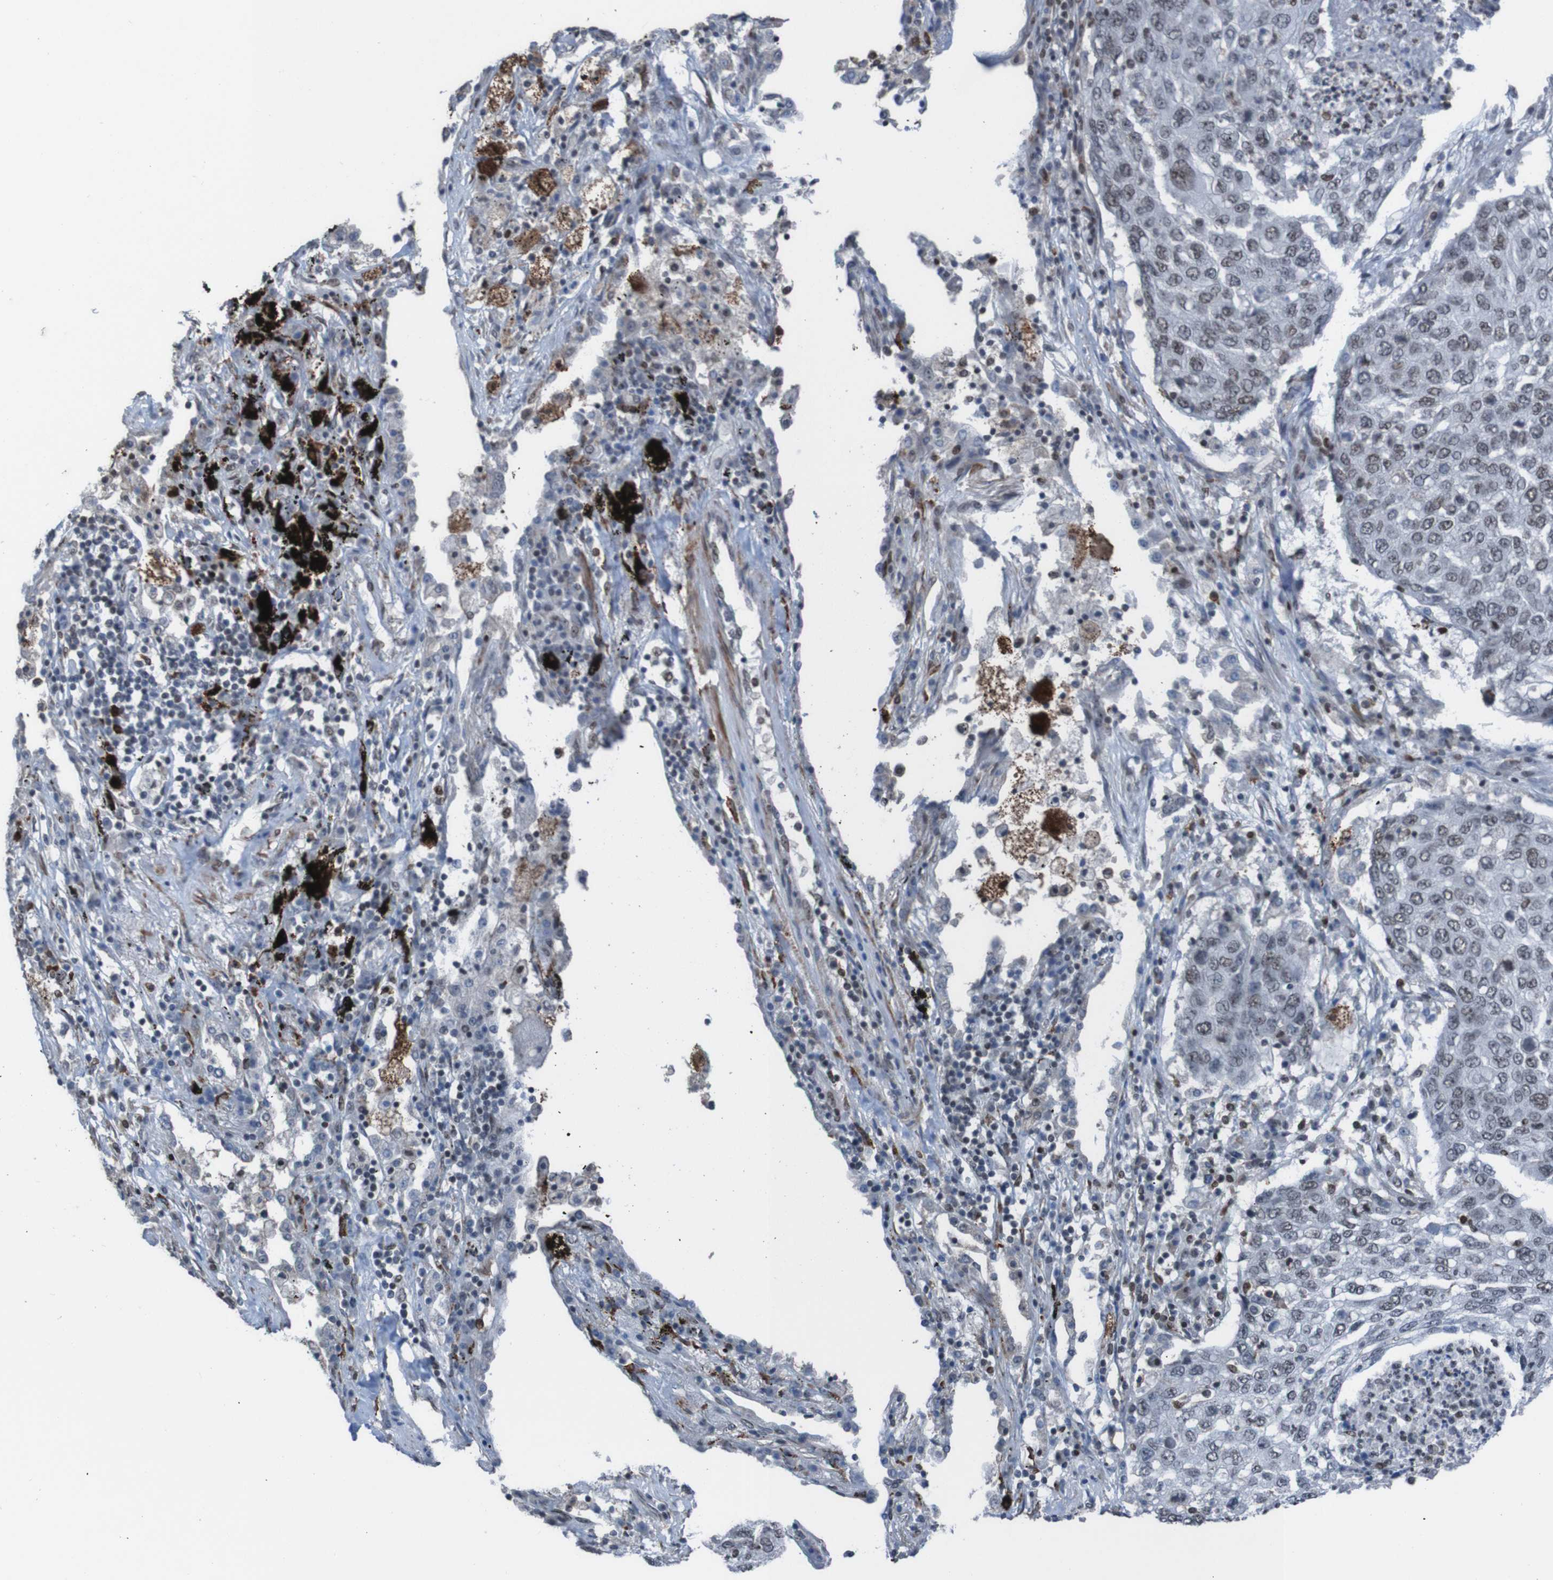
{"staining": {"intensity": "moderate", "quantity": "<25%", "location": "nuclear"}, "tissue": "lung cancer", "cell_type": "Tumor cells", "image_type": "cancer", "snomed": [{"axis": "morphology", "description": "Squamous cell carcinoma, NOS"}, {"axis": "topography", "description": "Lung"}], "caption": "This is an image of immunohistochemistry staining of squamous cell carcinoma (lung), which shows moderate positivity in the nuclear of tumor cells.", "gene": "PHF2", "patient": {"sex": "female", "age": 63}}